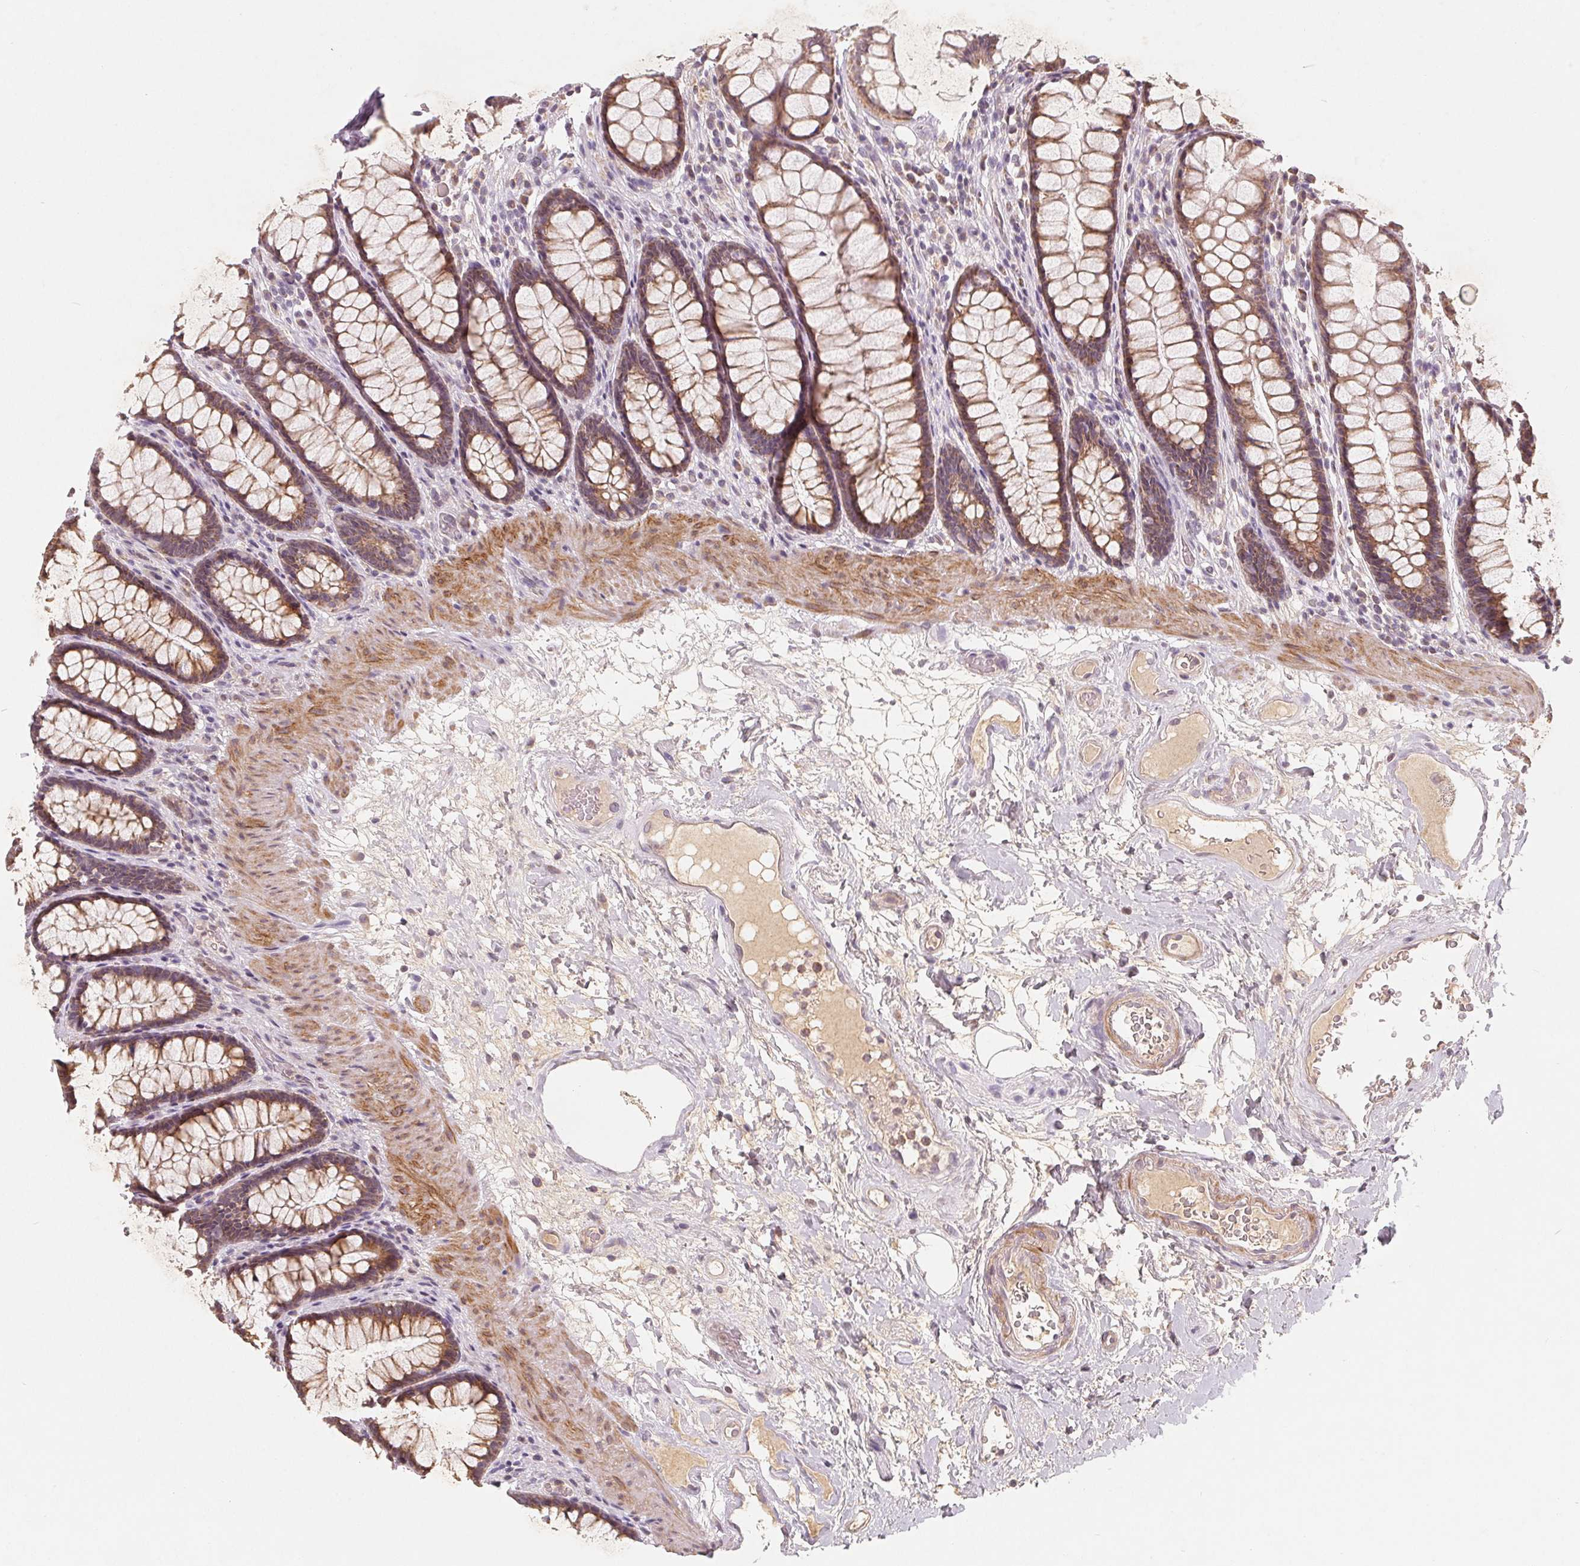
{"staining": {"intensity": "moderate", "quantity": ">75%", "location": "cytoplasmic/membranous"}, "tissue": "rectum", "cell_type": "Glandular cells", "image_type": "normal", "snomed": [{"axis": "morphology", "description": "Normal tissue, NOS"}, {"axis": "topography", "description": "Rectum"}], "caption": "Protein expression analysis of normal human rectum reveals moderate cytoplasmic/membranous staining in about >75% of glandular cells. Nuclei are stained in blue.", "gene": "GHITM", "patient": {"sex": "male", "age": 72}}